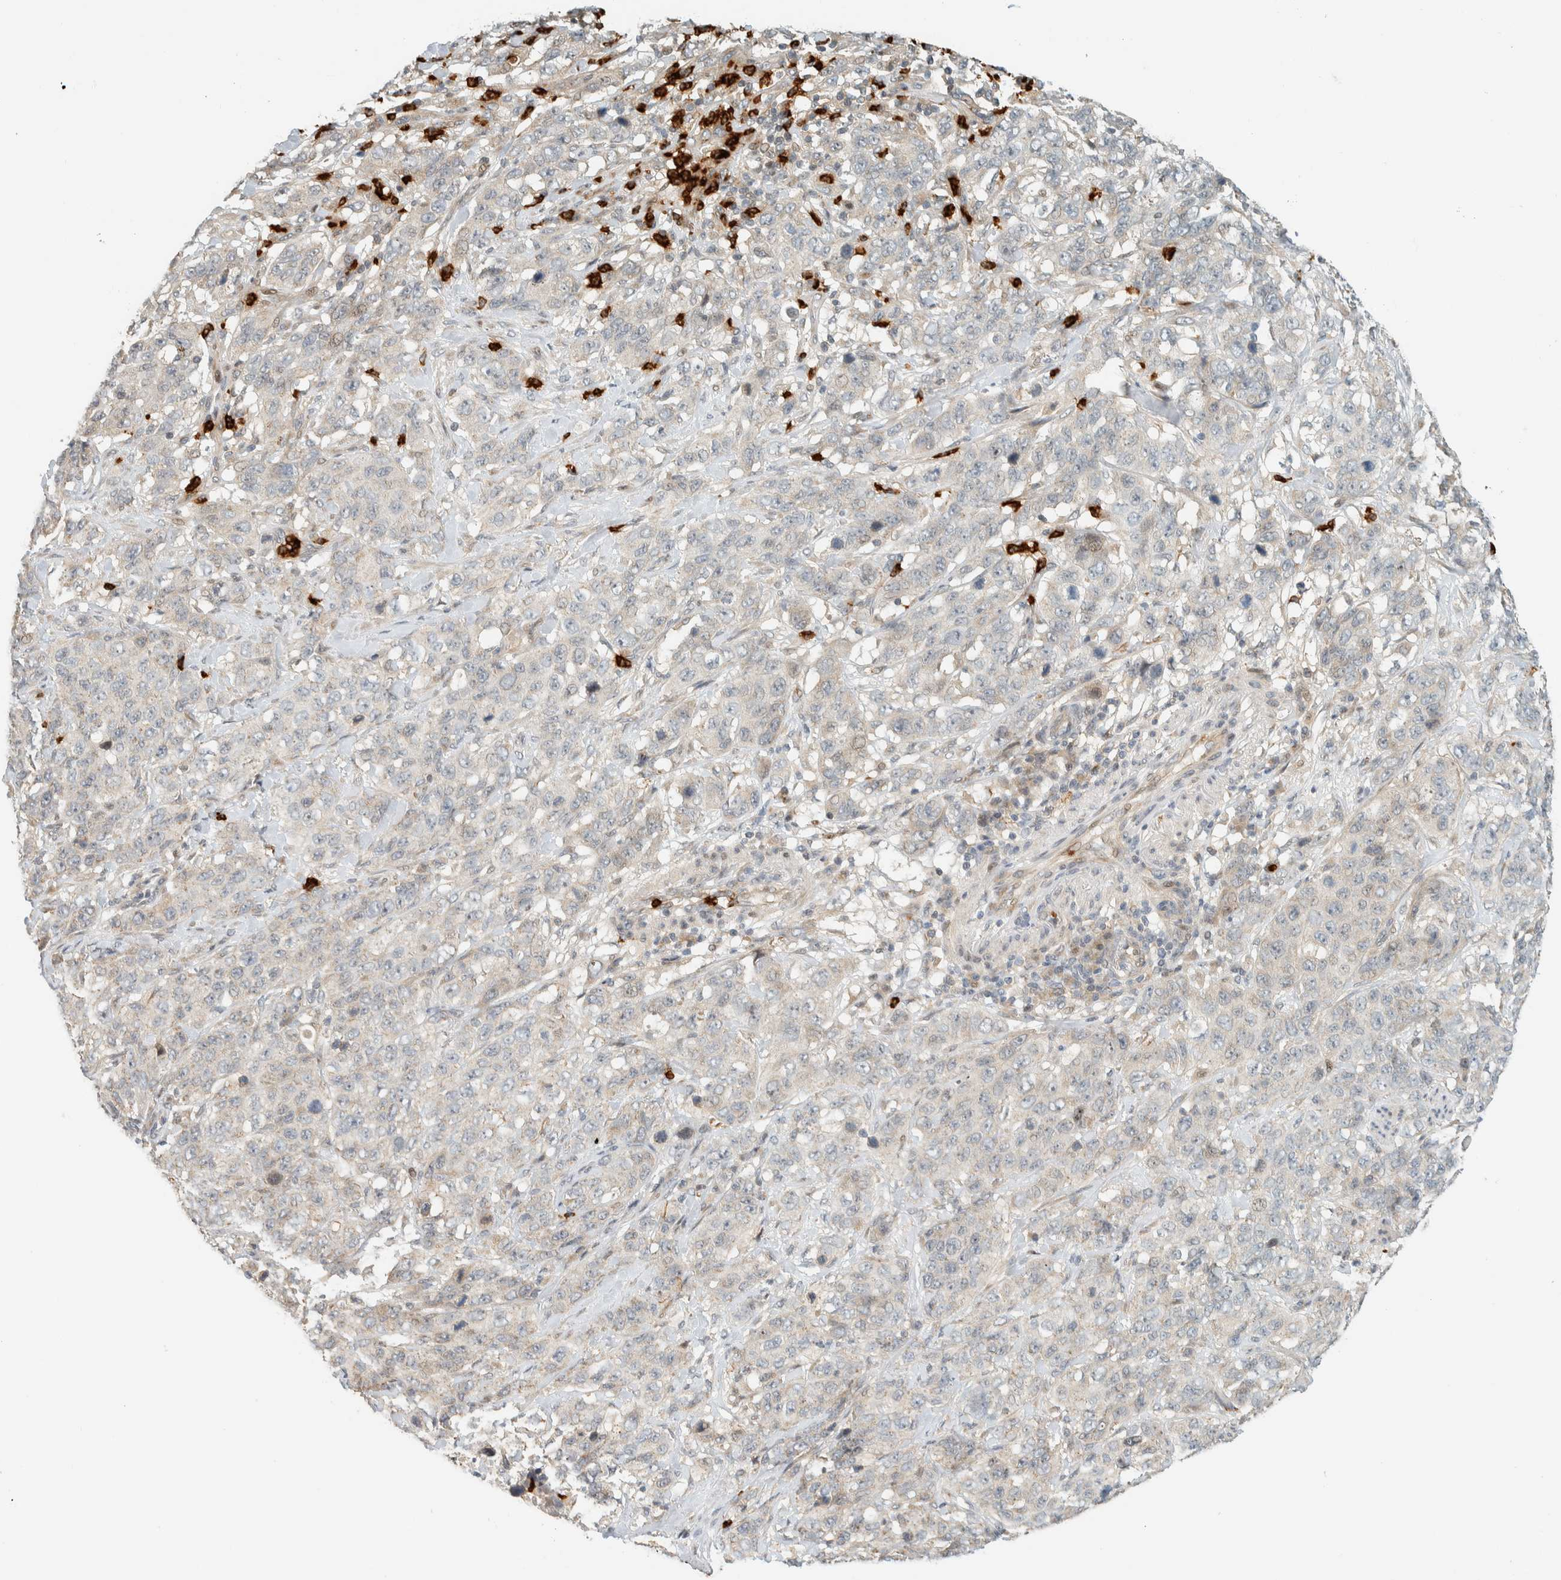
{"staining": {"intensity": "weak", "quantity": "<25%", "location": "cytoplasmic/membranous"}, "tissue": "stomach cancer", "cell_type": "Tumor cells", "image_type": "cancer", "snomed": [{"axis": "morphology", "description": "Adenocarcinoma, NOS"}, {"axis": "topography", "description": "Stomach"}], "caption": "The histopathology image reveals no staining of tumor cells in stomach cancer (adenocarcinoma).", "gene": "CCDC171", "patient": {"sex": "male", "age": 48}}